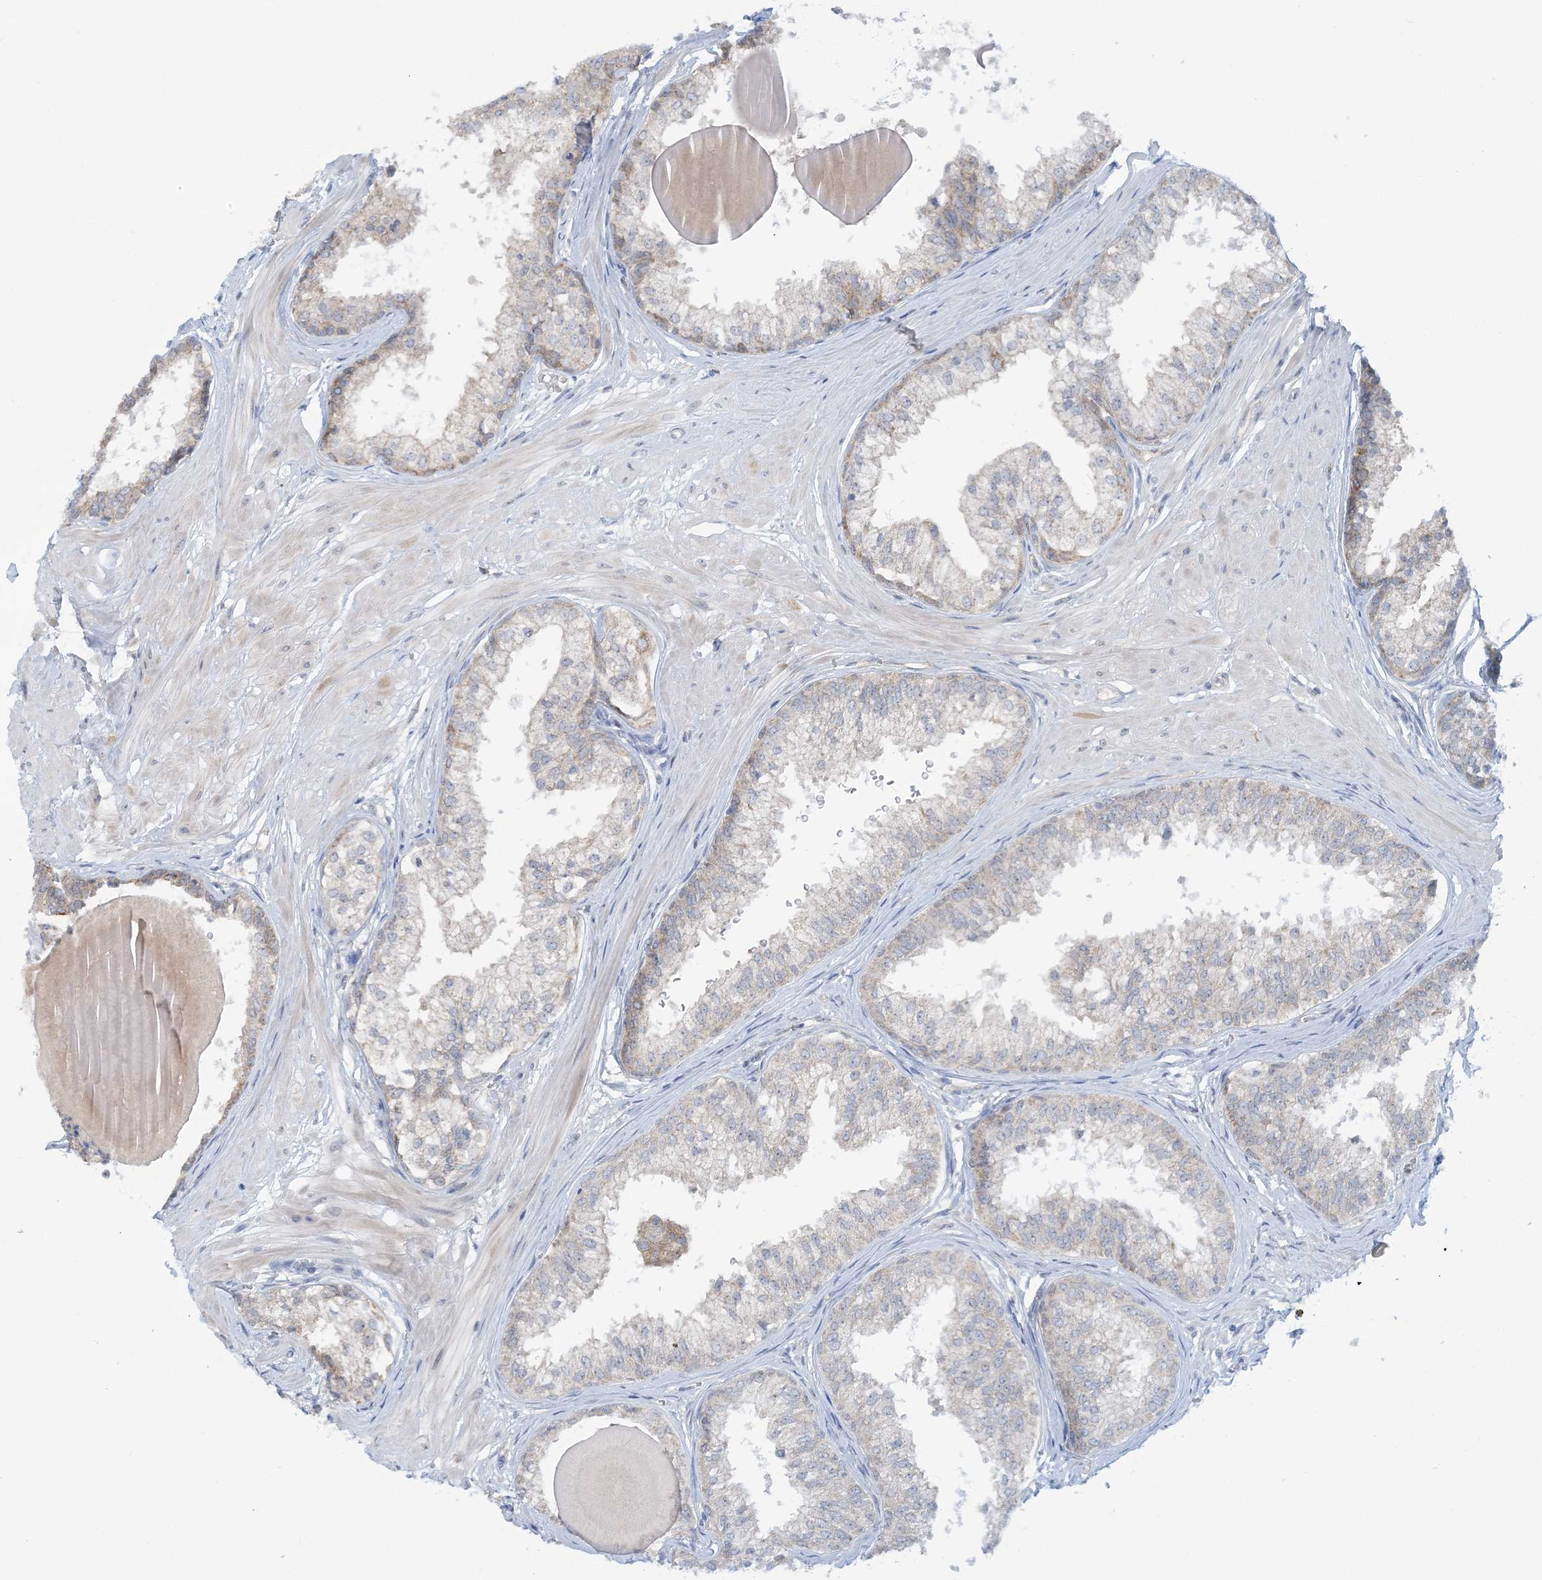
{"staining": {"intensity": "weak", "quantity": "<25%", "location": "cytoplasmic/membranous"}, "tissue": "prostate", "cell_type": "Glandular cells", "image_type": "normal", "snomed": [{"axis": "morphology", "description": "Normal tissue, NOS"}, {"axis": "topography", "description": "Prostate"}], "caption": "IHC of benign human prostate displays no positivity in glandular cells.", "gene": "MRPS18A", "patient": {"sex": "male", "age": 48}}